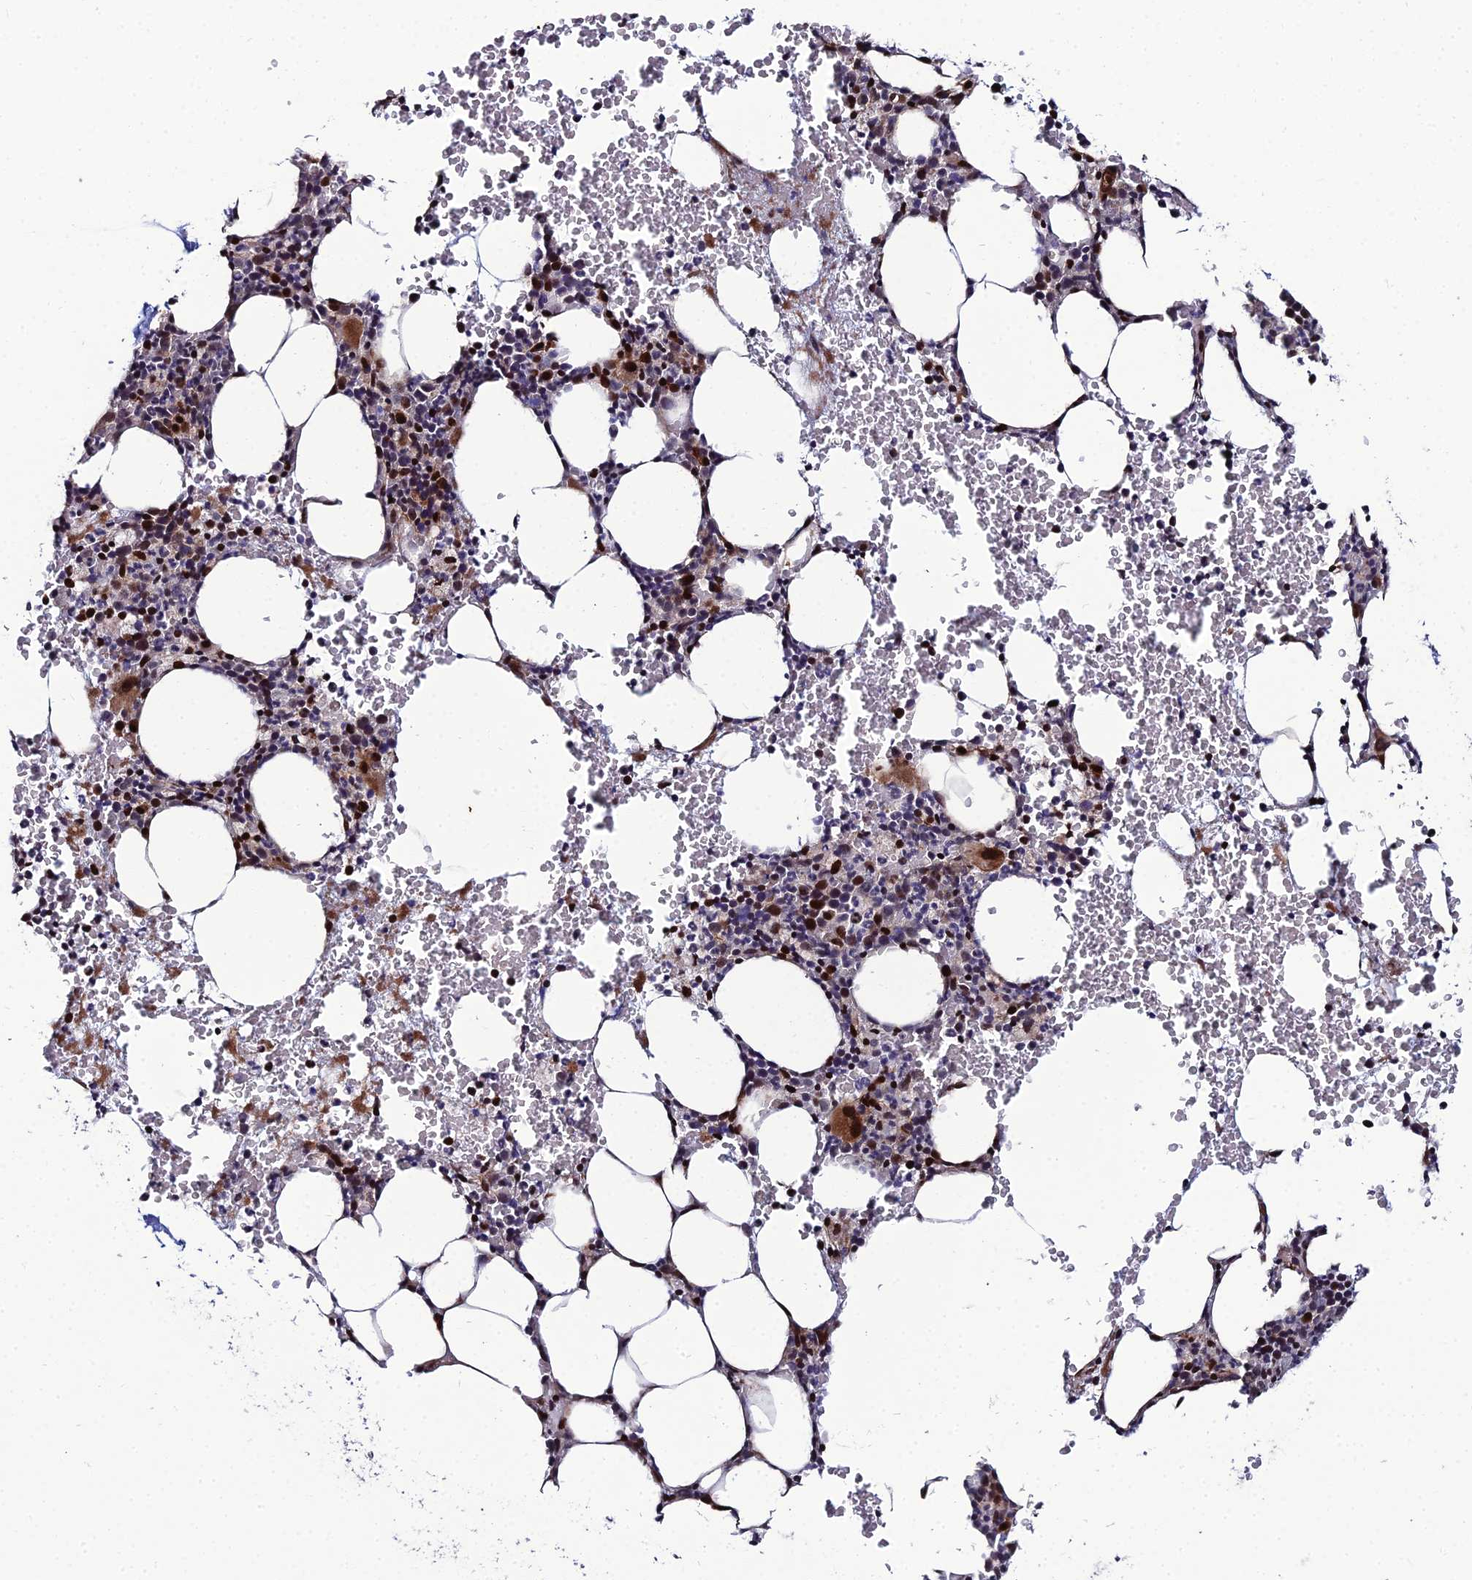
{"staining": {"intensity": "strong", "quantity": "25%-75%", "location": "cytoplasmic/membranous,nuclear"}, "tissue": "bone marrow", "cell_type": "Hematopoietic cells", "image_type": "normal", "snomed": [{"axis": "morphology", "description": "Normal tissue, NOS"}, {"axis": "morphology", "description": "Inflammation, NOS"}, {"axis": "topography", "description": "Bone marrow"}], "caption": "Hematopoietic cells display strong cytoplasmic/membranous,nuclear positivity in about 25%-75% of cells in benign bone marrow.", "gene": "ZNF668", "patient": {"sex": "female", "age": 78}}